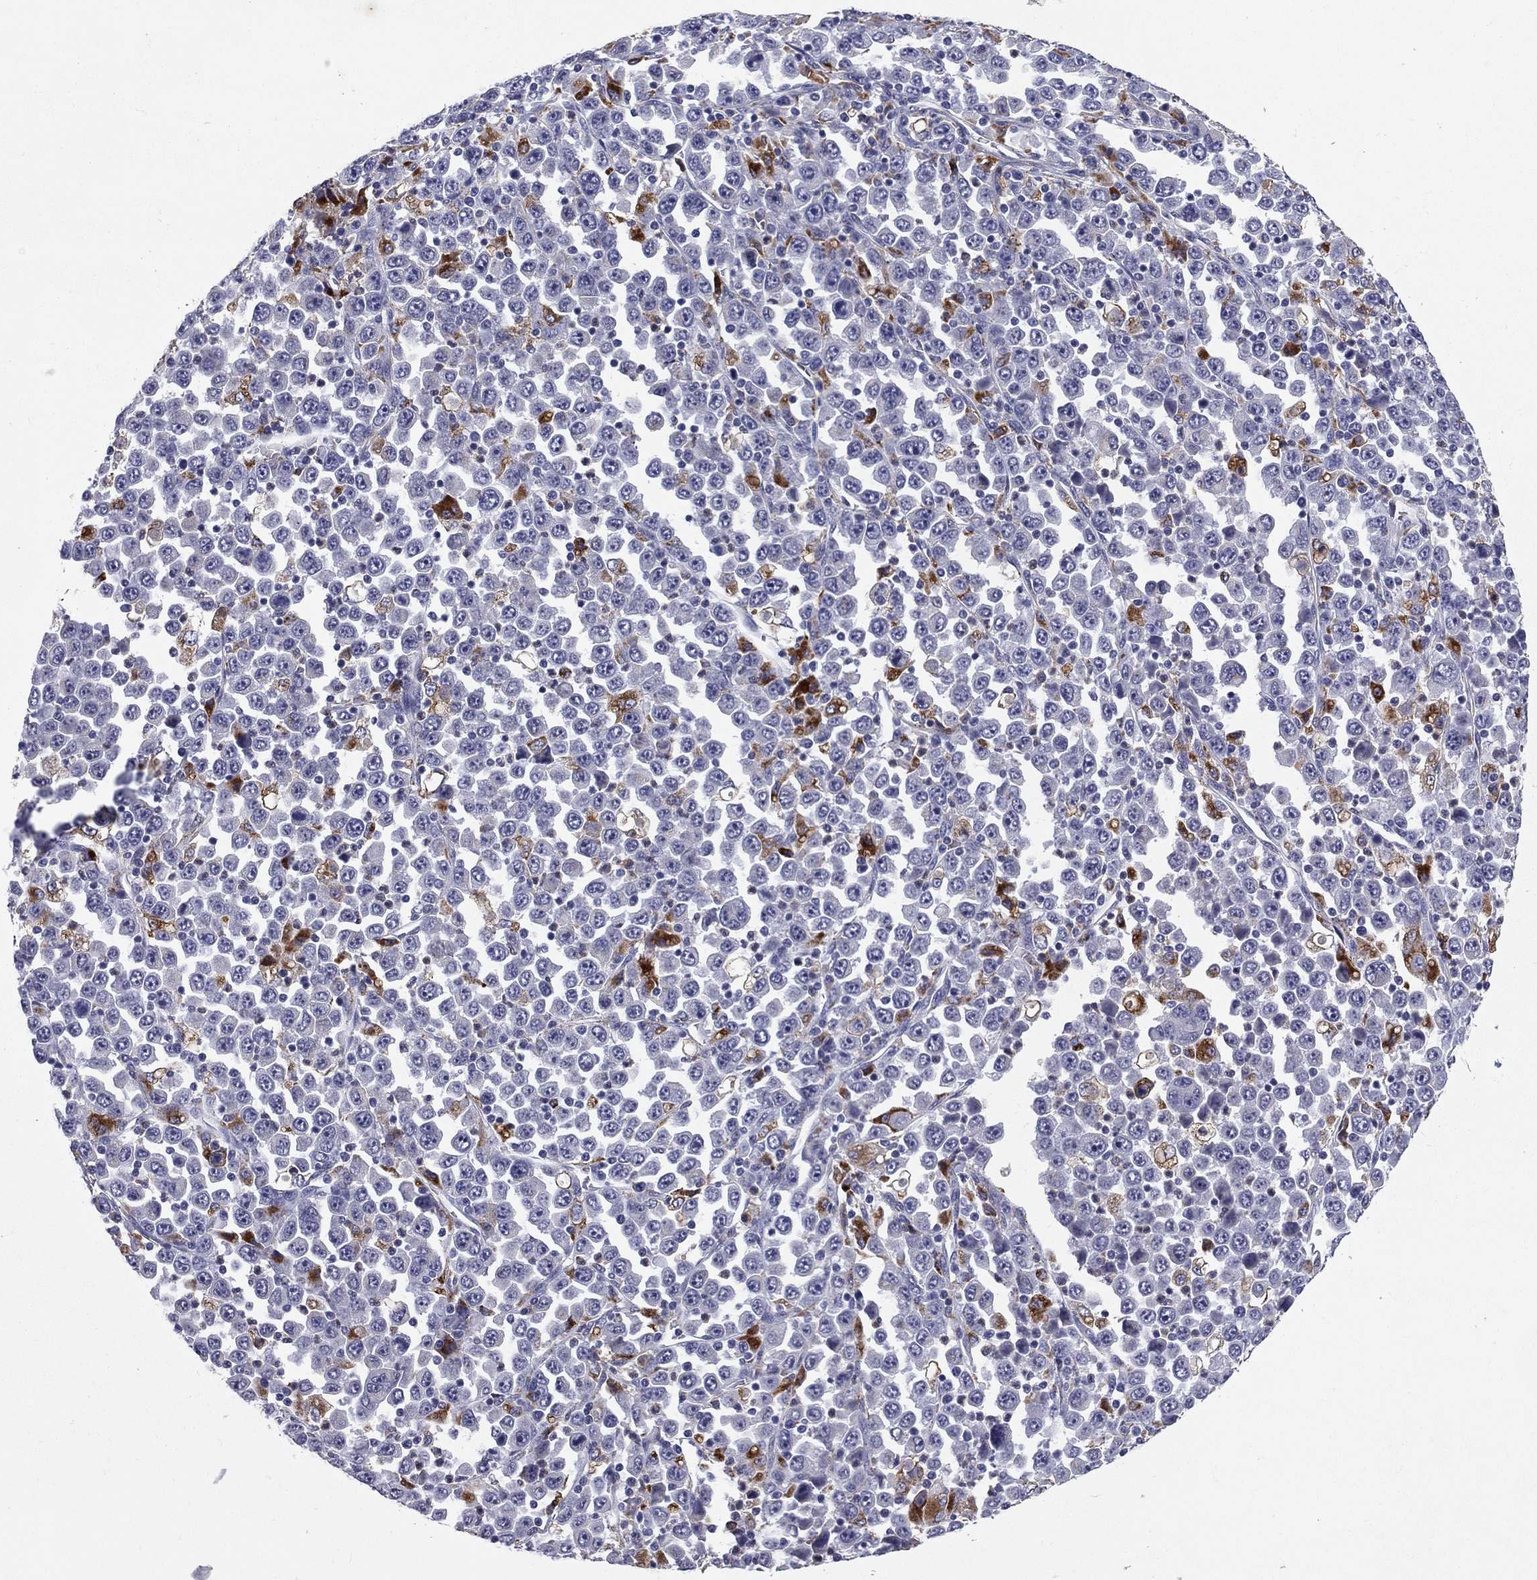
{"staining": {"intensity": "negative", "quantity": "none", "location": "none"}, "tissue": "stomach cancer", "cell_type": "Tumor cells", "image_type": "cancer", "snomed": [{"axis": "morphology", "description": "Normal tissue, NOS"}, {"axis": "morphology", "description": "Adenocarcinoma, NOS"}, {"axis": "topography", "description": "Stomach, upper"}, {"axis": "topography", "description": "Stomach"}], "caption": "Stomach adenocarcinoma was stained to show a protein in brown. There is no significant expression in tumor cells.", "gene": "MADCAM1", "patient": {"sex": "male", "age": 59}}